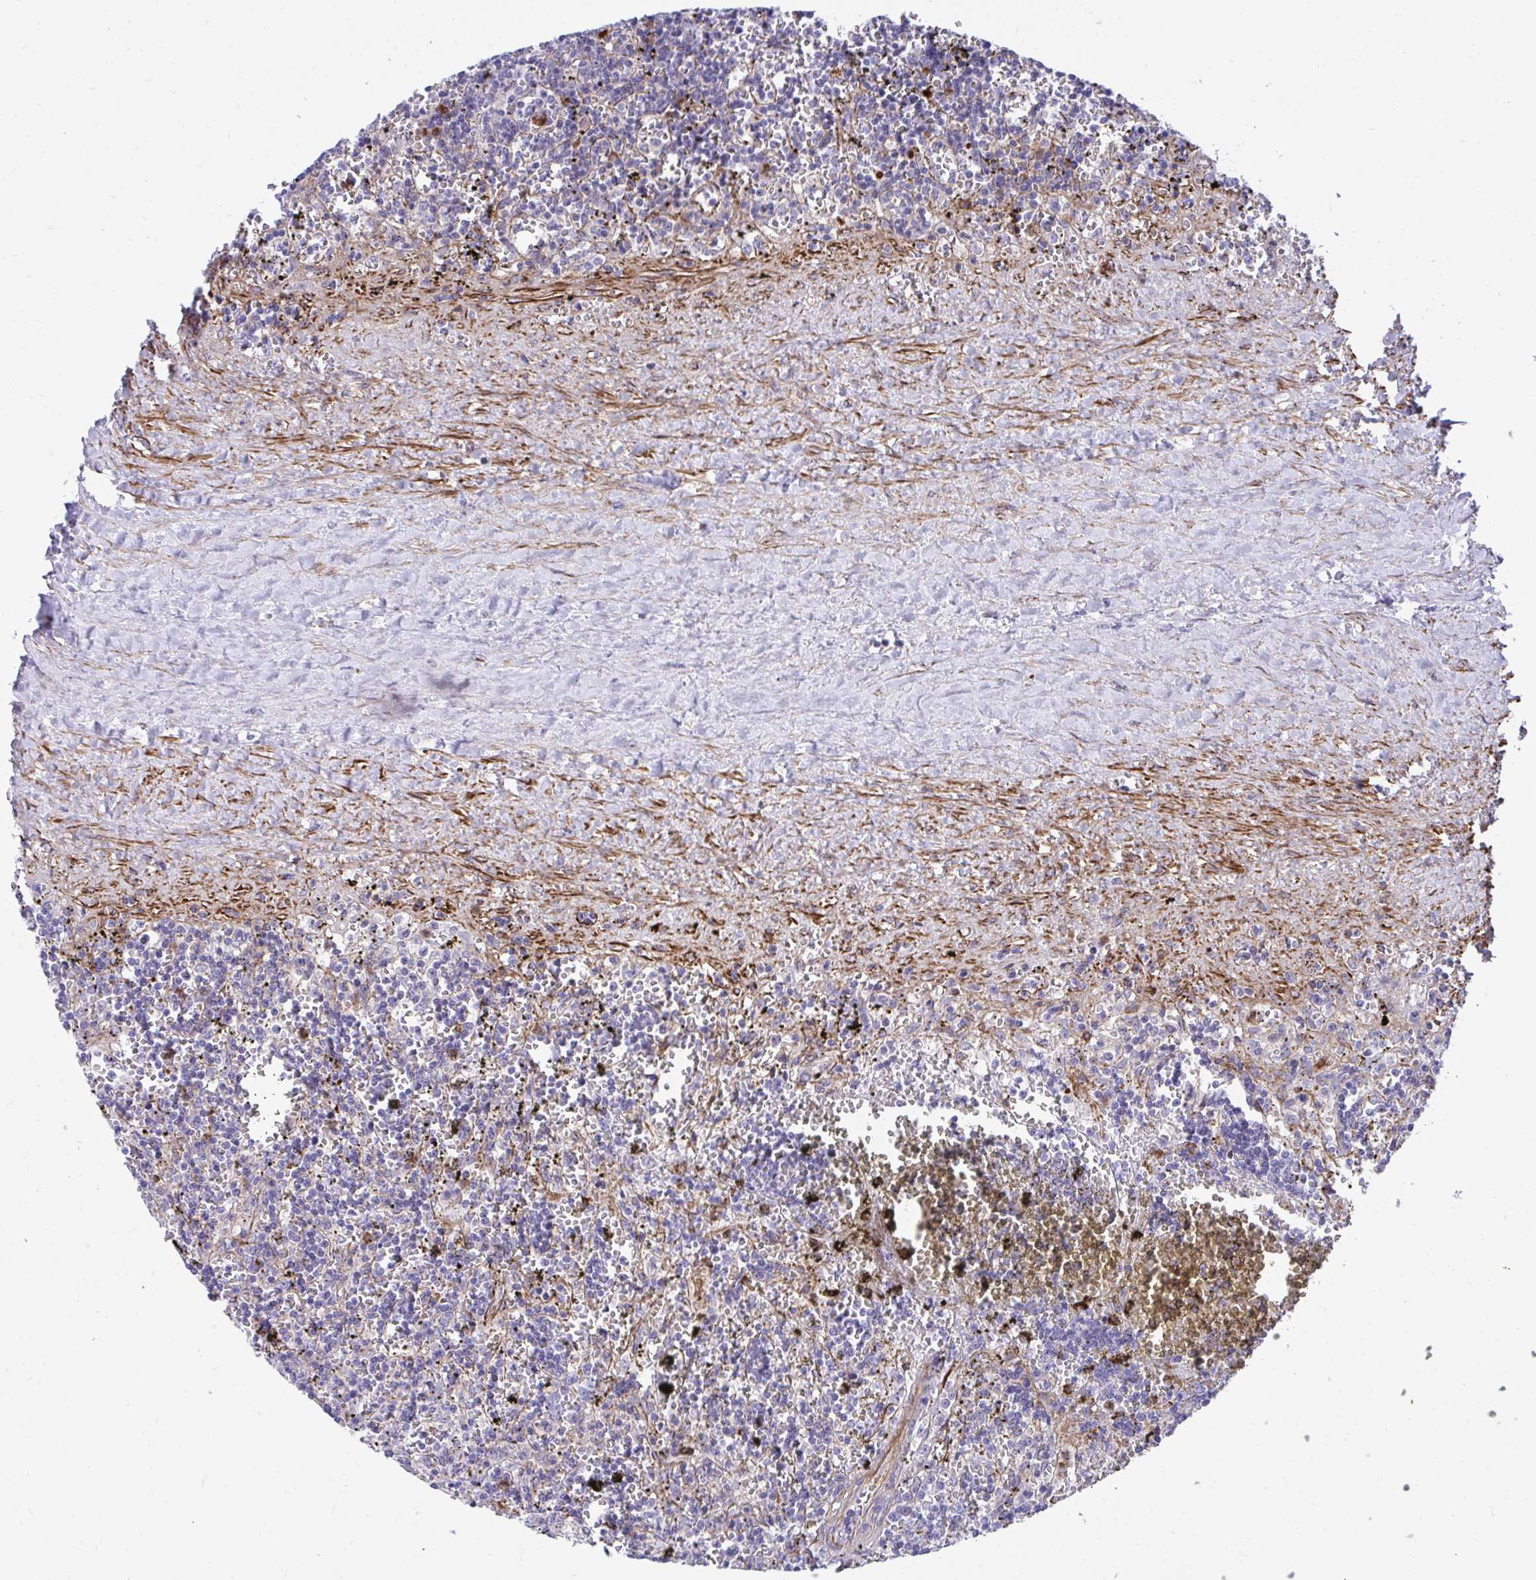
{"staining": {"intensity": "negative", "quantity": "none", "location": "none"}, "tissue": "lymphoma", "cell_type": "Tumor cells", "image_type": "cancer", "snomed": [{"axis": "morphology", "description": "Malignant lymphoma, non-Hodgkin's type, Low grade"}, {"axis": "topography", "description": "Spleen"}], "caption": "DAB (3,3'-diaminobenzidine) immunohistochemical staining of human lymphoma exhibits no significant staining in tumor cells. (Brightfield microscopy of DAB immunohistochemistry (IHC) at high magnification).", "gene": "CSTB", "patient": {"sex": "male", "age": 60}}